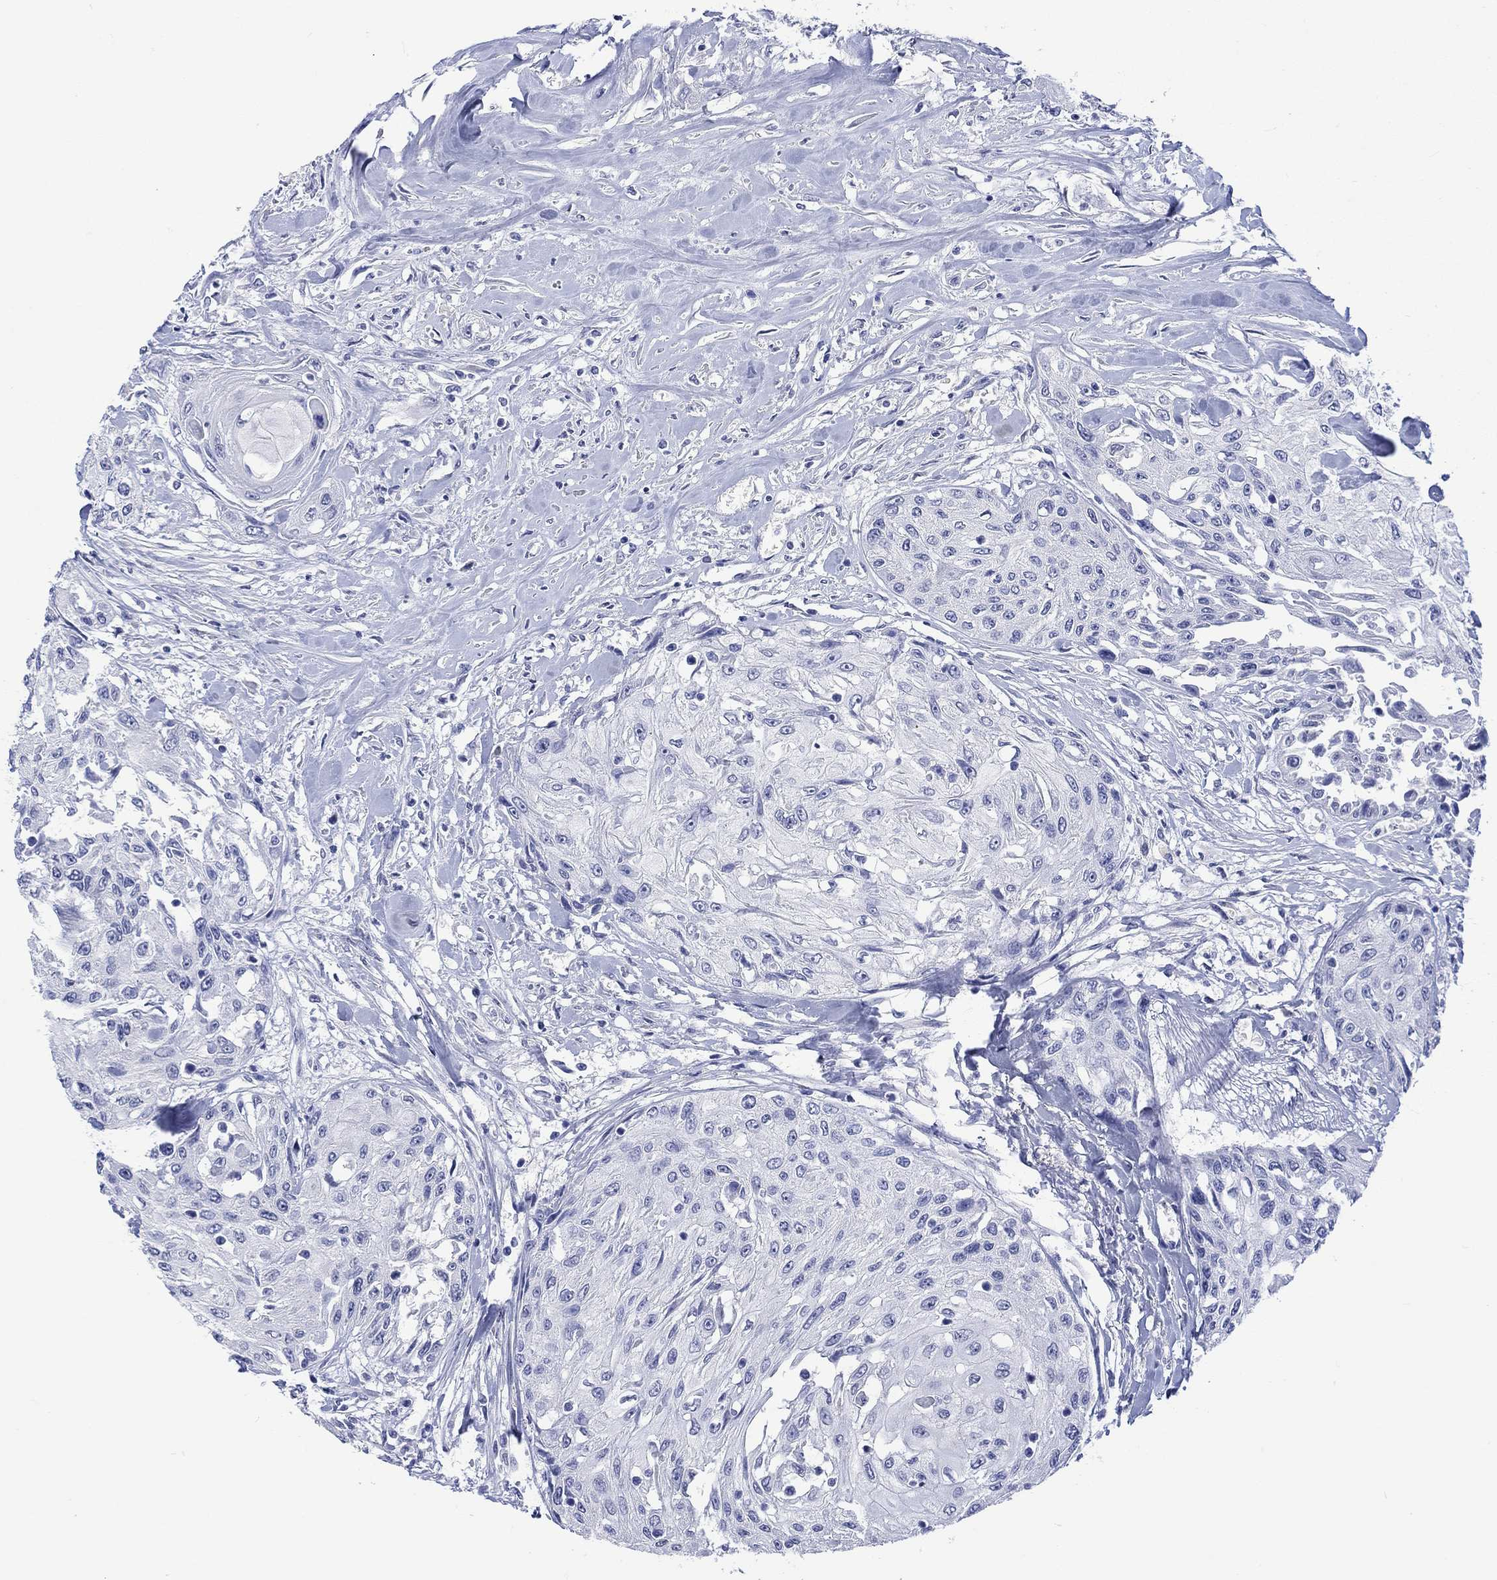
{"staining": {"intensity": "negative", "quantity": "none", "location": "none"}, "tissue": "head and neck cancer", "cell_type": "Tumor cells", "image_type": "cancer", "snomed": [{"axis": "morphology", "description": "Normal tissue, NOS"}, {"axis": "morphology", "description": "Squamous cell carcinoma, NOS"}, {"axis": "topography", "description": "Oral tissue"}, {"axis": "topography", "description": "Peripheral nerve tissue"}, {"axis": "topography", "description": "Head-Neck"}], "caption": "An IHC micrograph of head and neck cancer is shown. There is no staining in tumor cells of head and neck cancer.", "gene": "MSI1", "patient": {"sex": "female", "age": 59}}